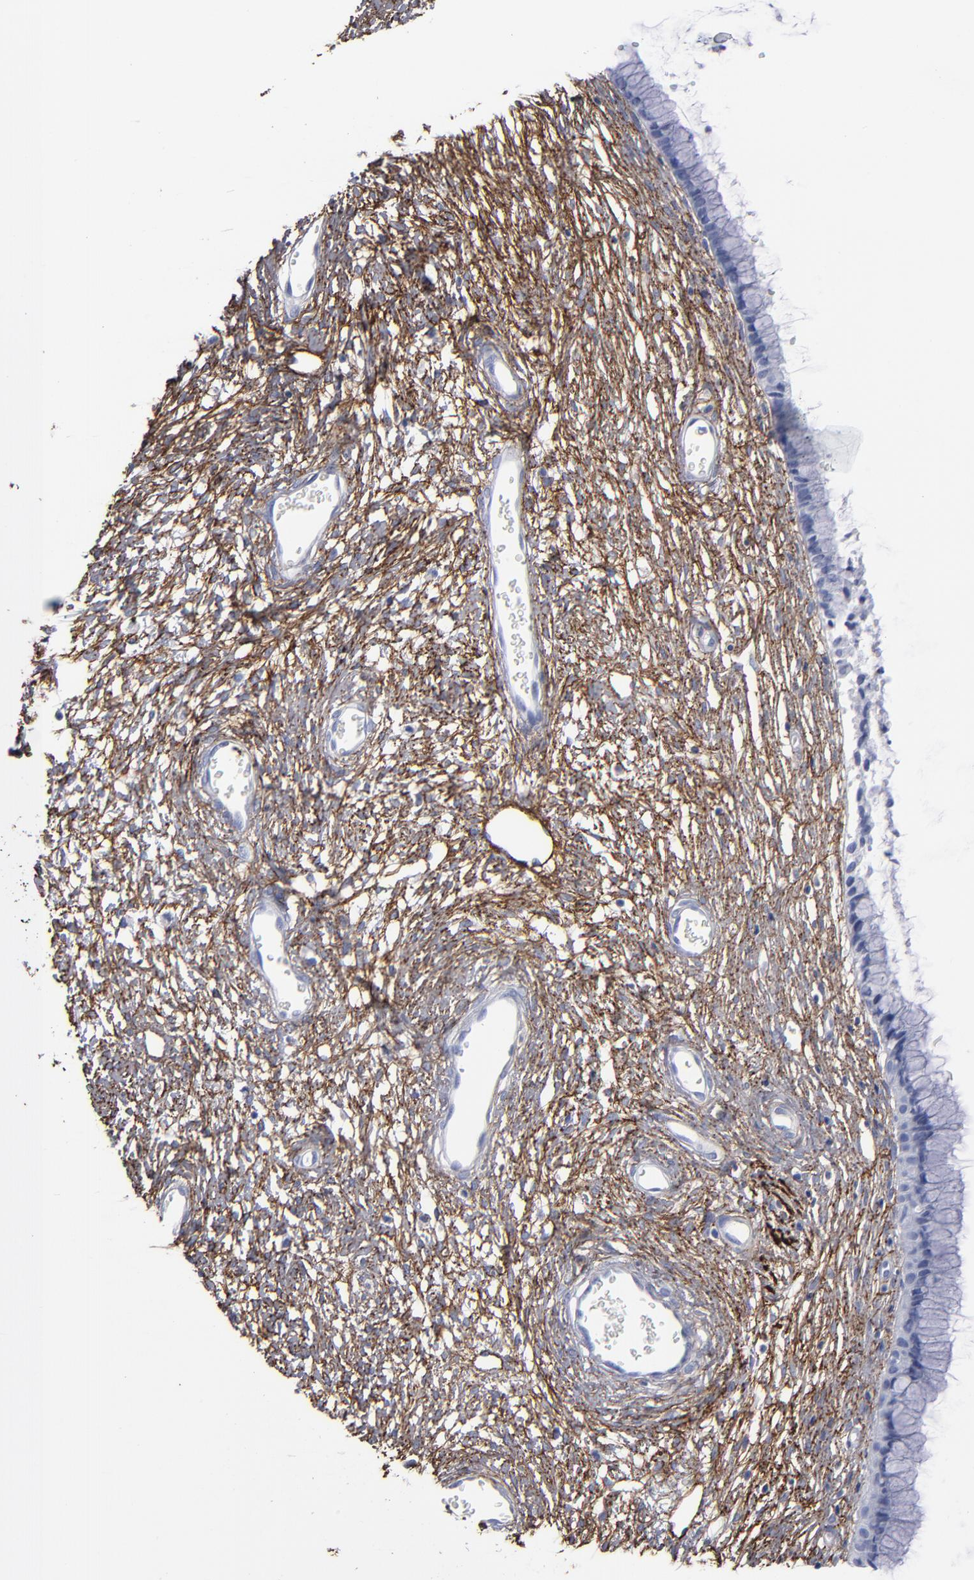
{"staining": {"intensity": "negative", "quantity": "none", "location": "none"}, "tissue": "cervix", "cell_type": "Glandular cells", "image_type": "normal", "snomed": [{"axis": "morphology", "description": "Normal tissue, NOS"}, {"axis": "topography", "description": "Cervix"}], "caption": "A histopathology image of cervix stained for a protein shows no brown staining in glandular cells. Brightfield microscopy of IHC stained with DAB (brown) and hematoxylin (blue), captured at high magnification.", "gene": "EMILIN1", "patient": {"sex": "female", "age": 55}}